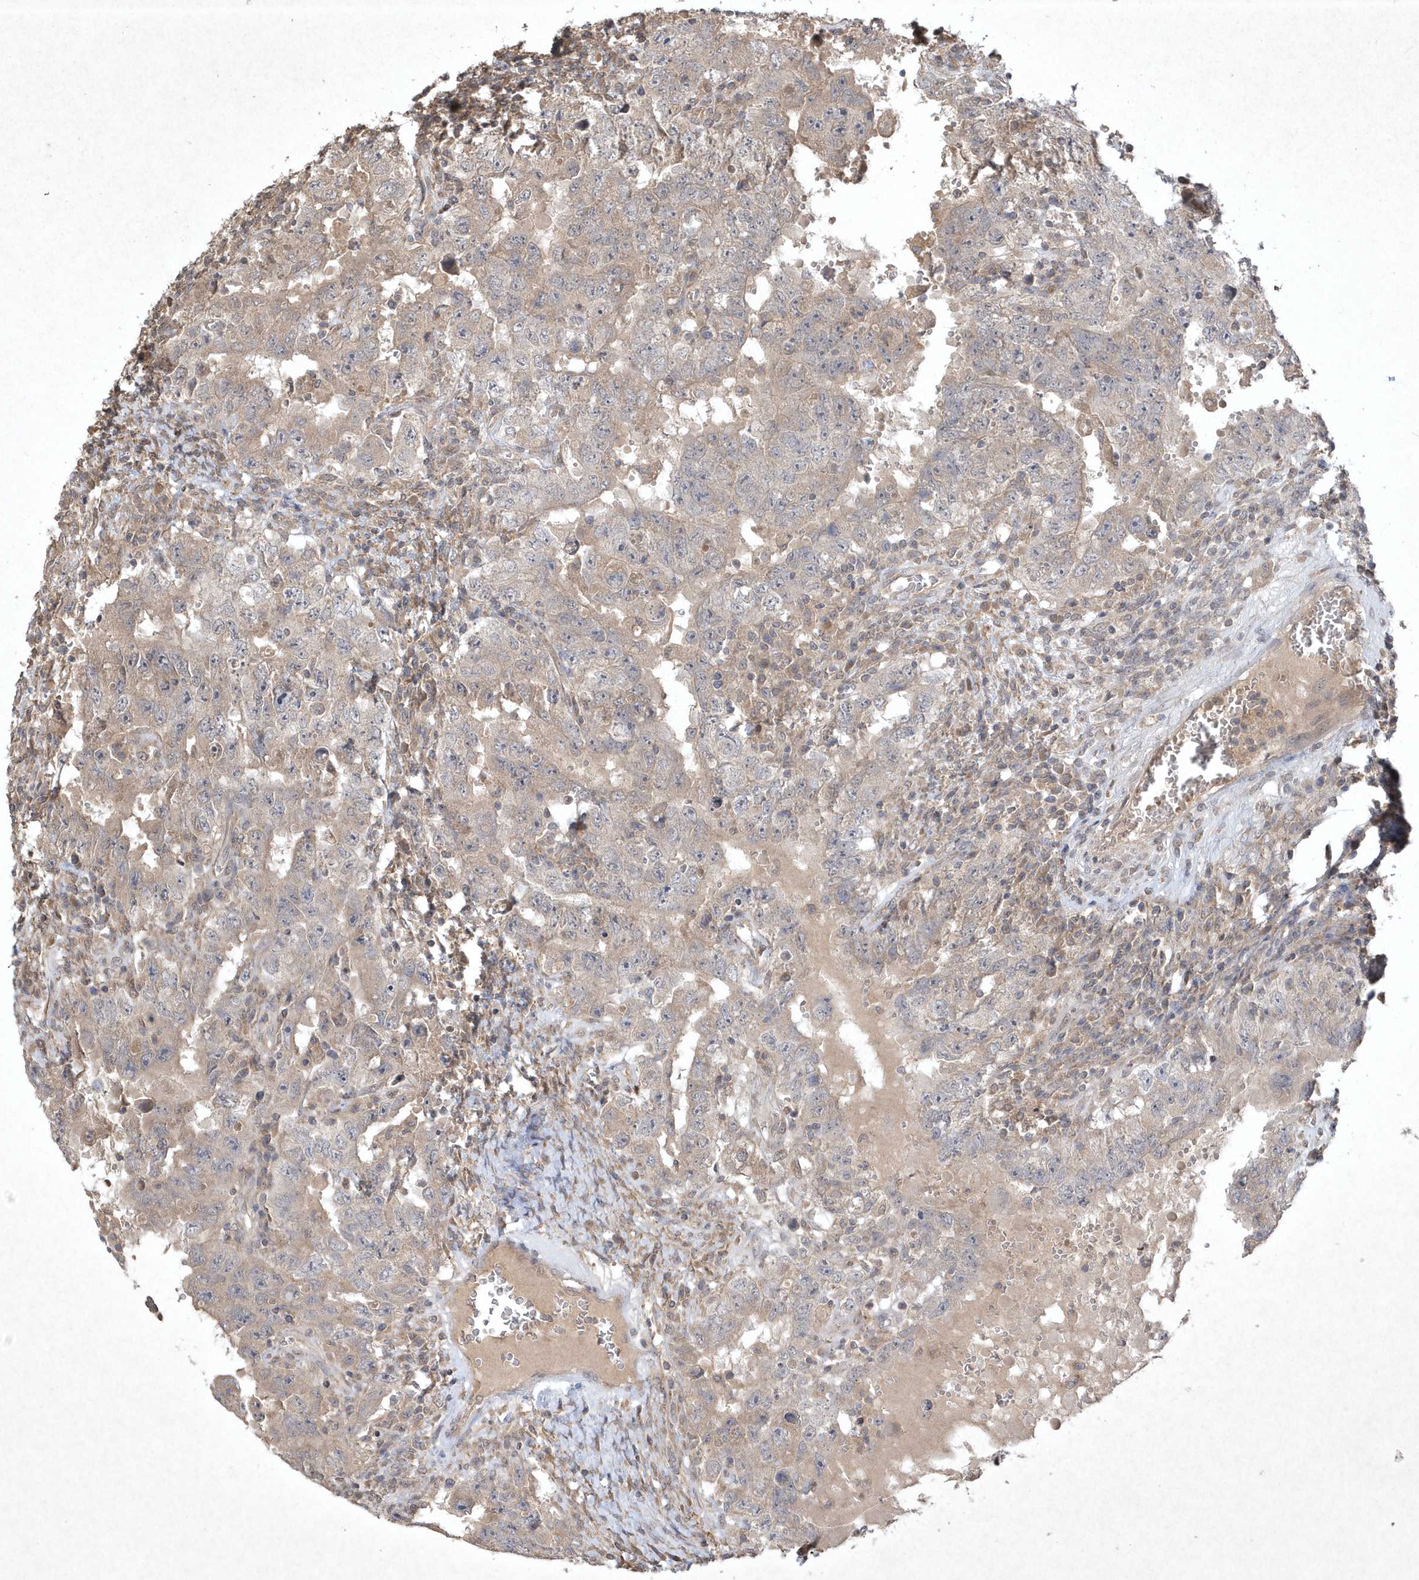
{"staining": {"intensity": "weak", "quantity": "<25%", "location": "cytoplasmic/membranous"}, "tissue": "testis cancer", "cell_type": "Tumor cells", "image_type": "cancer", "snomed": [{"axis": "morphology", "description": "Carcinoma, Embryonal, NOS"}, {"axis": "topography", "description": "Testis"}], "caption": "Immunohistochemistry (IHC) micrograph of embryonal carcinoma (testis) stained for a protein (brown), which displays no staining in tumor cells.", "gene": "AKR7A2", "patient": {"sex": "male", "age": 26}}